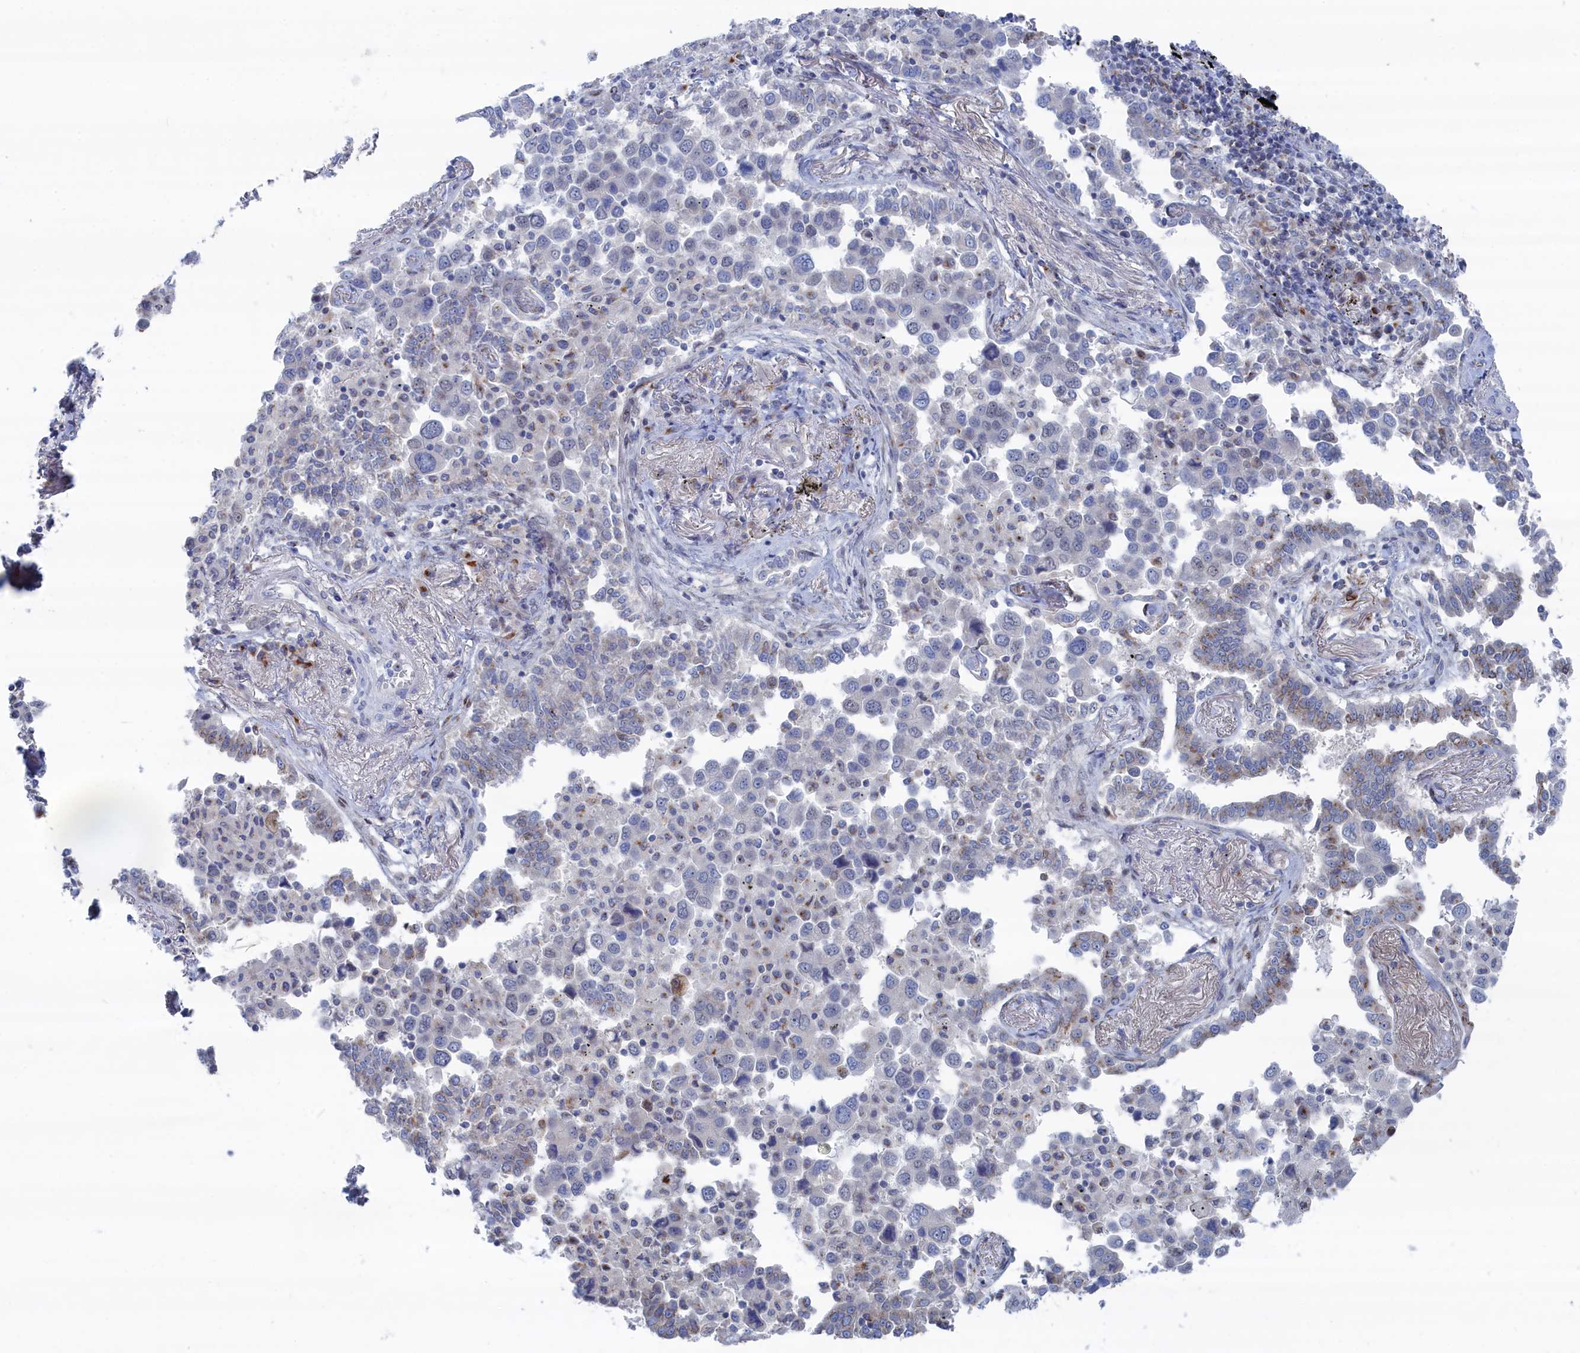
{"staining": {"intensity": "moderate", "quantity": "<25%", "location": "cytoplasmic/membranous"}, "tissue": "lung cancer", "cell_type": "Tumor cells", "image_type": "cancer", "snomed": [{"axis": "morphology", "description": "Adenocarcinoma, NOS"}, {"axis": "topography", "description": "Lung"}], "caption": "The micrograph shows immunohistochemical staining of lung cancer. There is moderate cytoplasmic/membranous staining is seen in about <25% of tumor cells.", "gene": "IRX1", "patient": {"sex": "male", "age": 67}}